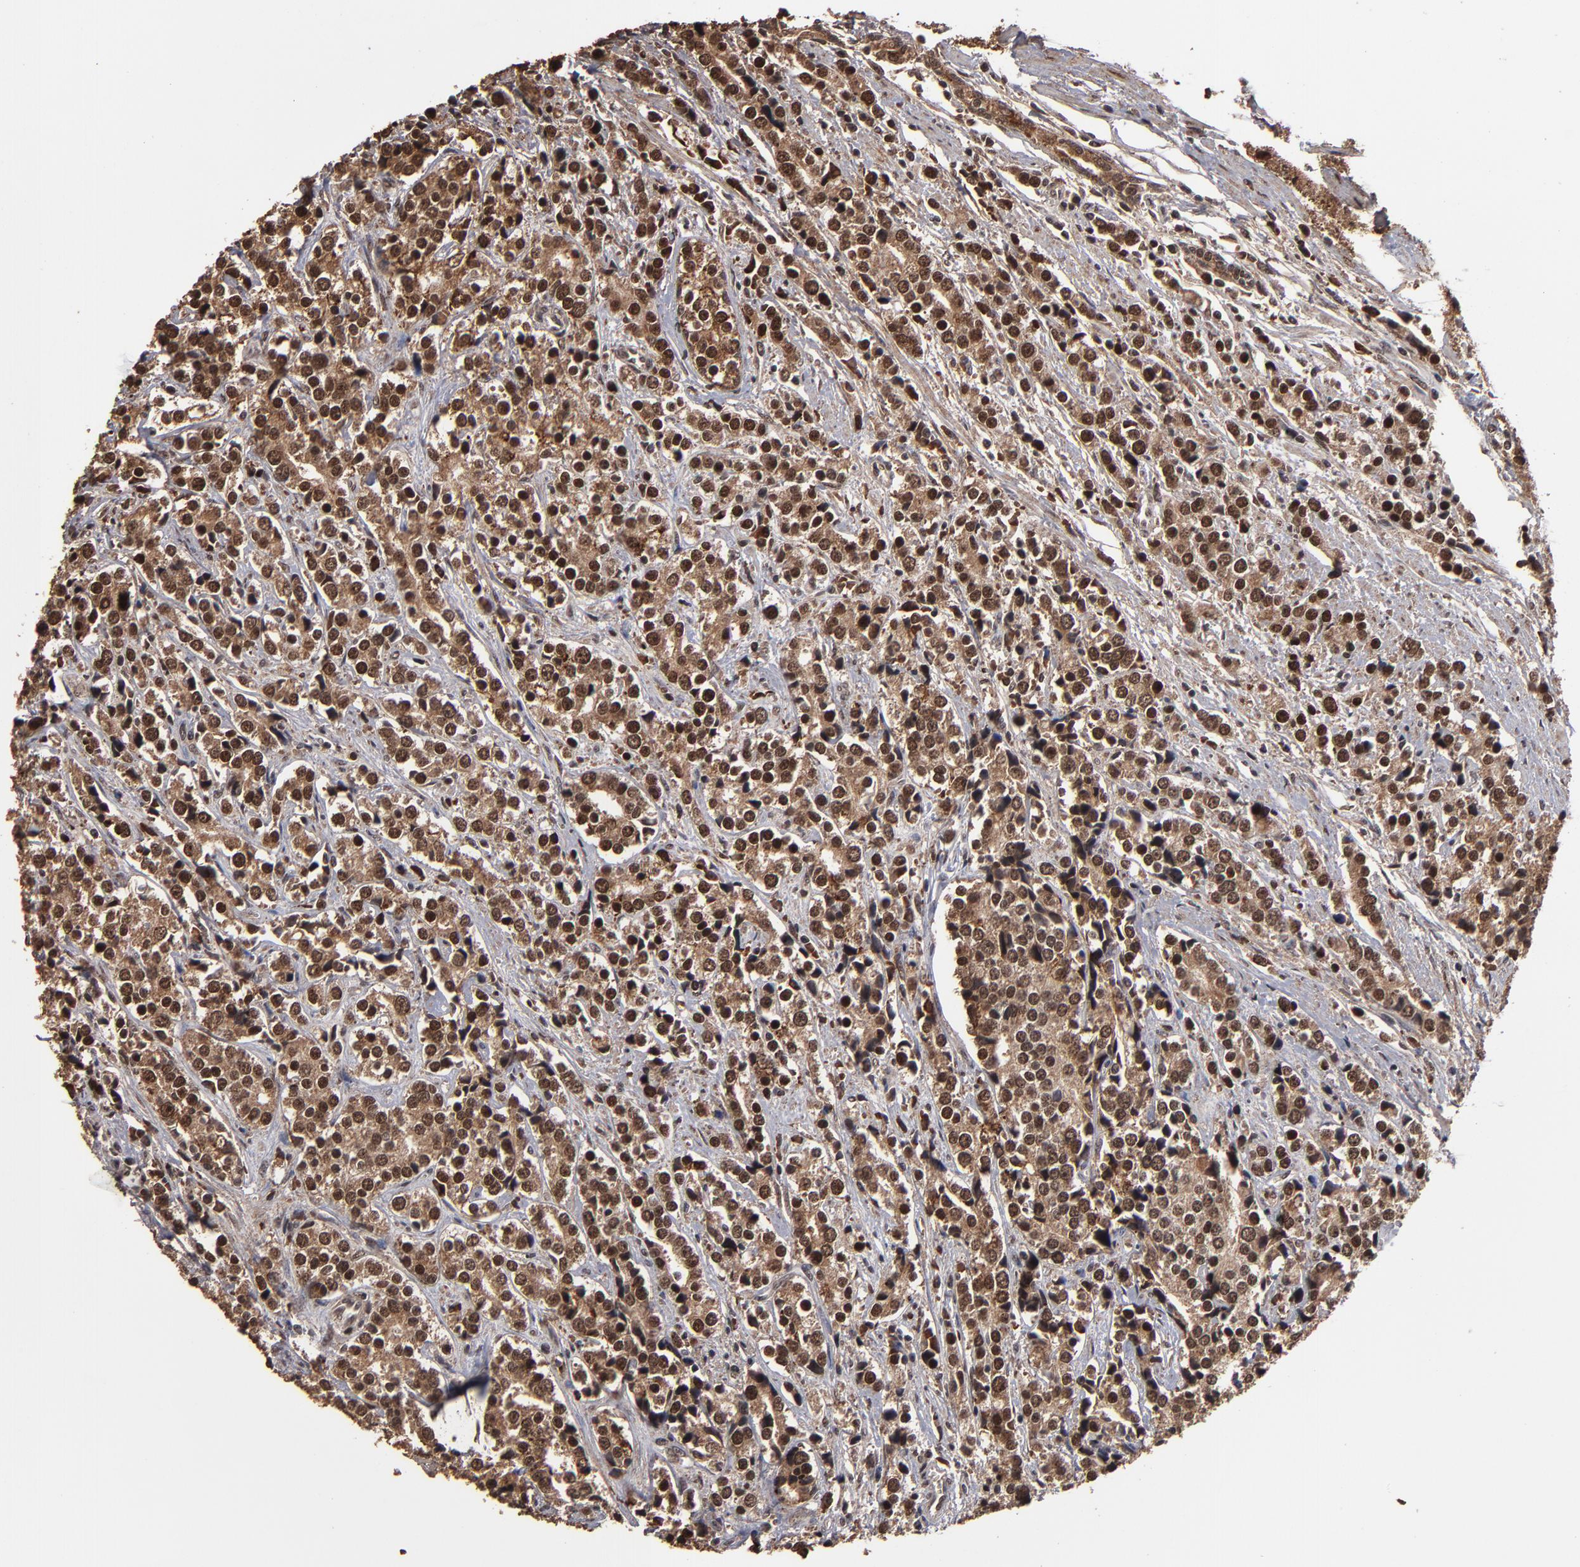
{"staining": {"intensity": "strong", "quantity": ">75%", "location": "cytoplasmic/membranous,nuclear"}, "tissue": "prostate cancer", "cell_type": "Tumor cells", "image_type": "cancer", "snomed": [{"axis": "morphology", "description": "Adenocarcinoma, High grade"}, {"axis": "topography", "description": "Prostate"}], "caption": "Immunohistochemical staining of prostate adenocarcinoma (high-grade) demonstrates high levels of strong cytoplasmic/membranous and nuclear protein expression in approximately >75% of tumor cells. Immunohistochemistry (ihc) stains the protein of interest in brown and the nuclei are stained blue.", "gene": "NXF2B", "patient": {"sex": "male", "age": 71}}